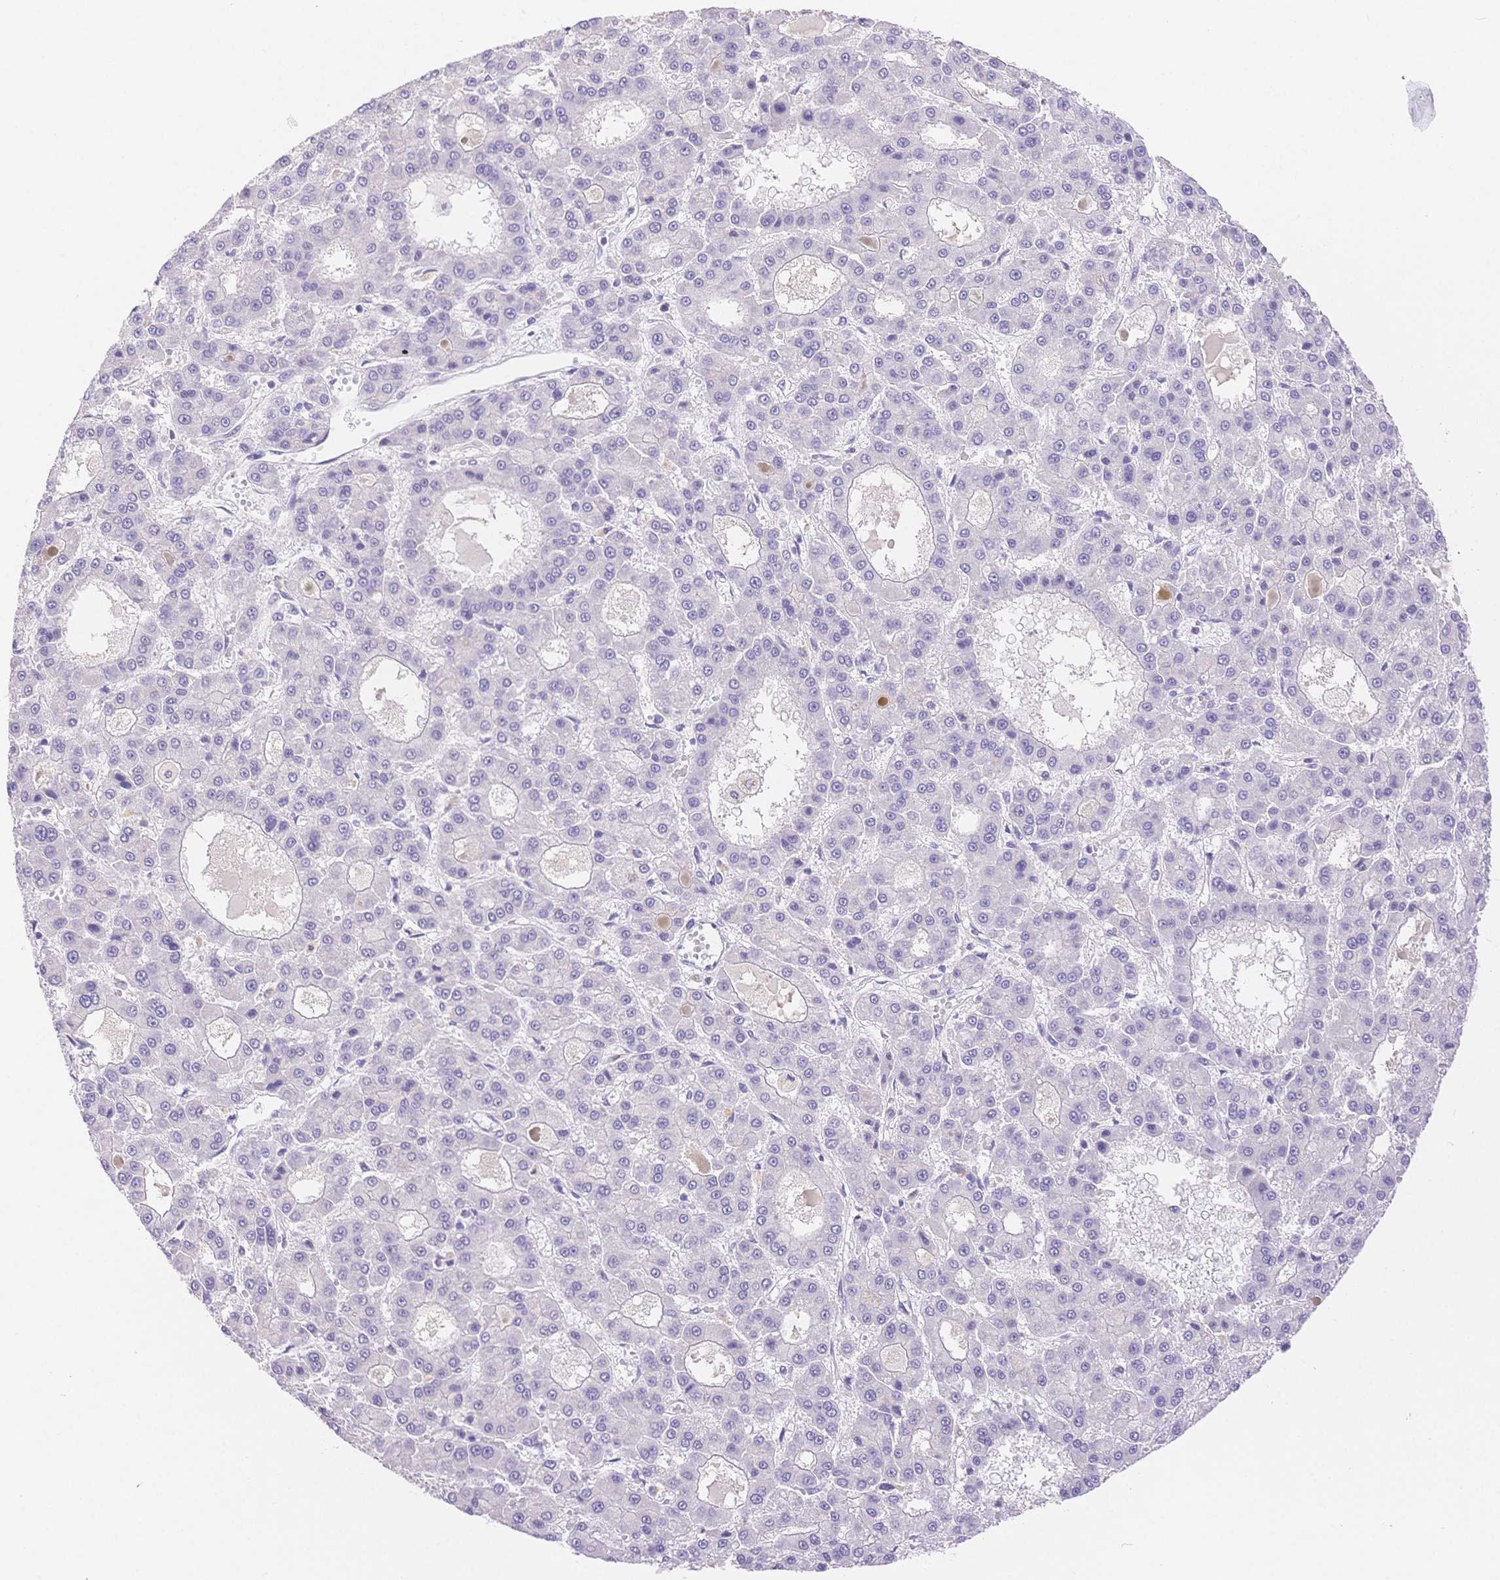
{"staining": {"intensity": "negative", "quantity": "none", "location": "none"}, "tissue": "liver cancer", "cell_type": "Tumor cells", "image_type": "cancer", "snomed": [{"axis": "morphology", "description": "Carcinoma, Hepatocellular, NOS"}, {"axis": "topography", "description": "Liver"}], "caption": "This is a photomicrograph of IHC staining of hepatocellular carcinoma (liver), which shows no staining in tumor cells.", "gene": "MYOM1", "patient": {"sex": "male", "age": 70}}